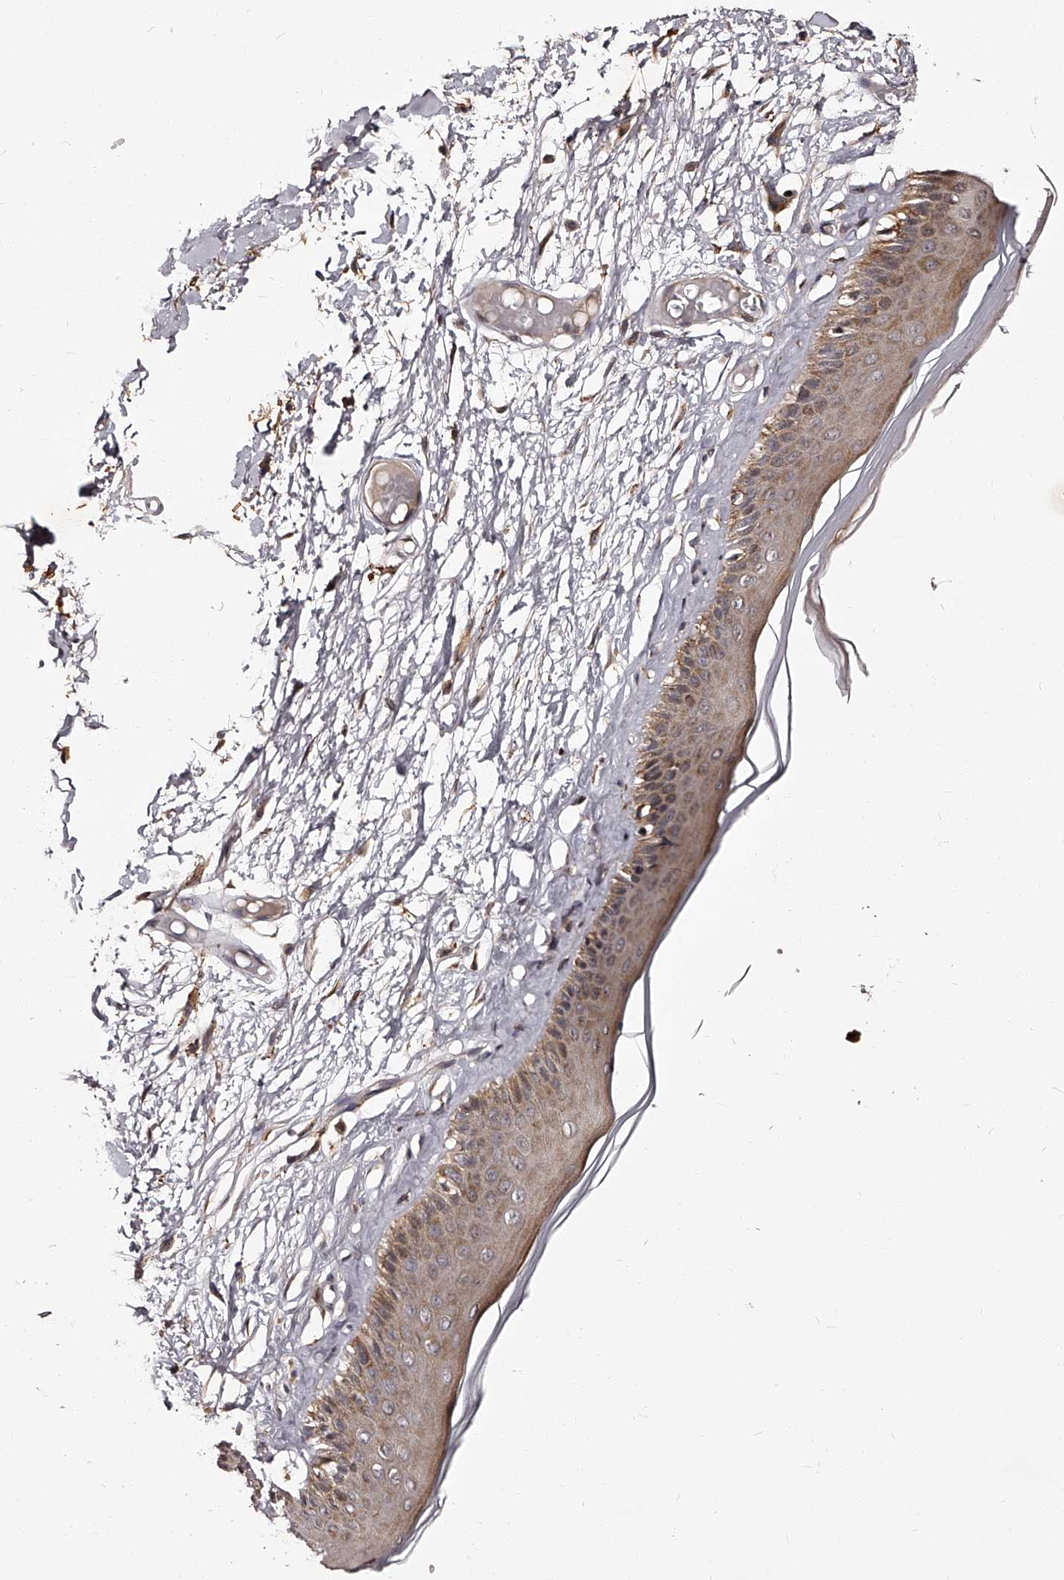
{"staining": {"intensity": "strong", "quantity": "25%-75%", "location": "cytoplasmic/membranous"}, "tissue": "skin", "cell_type": "Epidermal cells", "image_type": "normal", "snomed": [{"axis": "morphology", "description": "Normal tissue, NOS"}, {"axis": "topography", "description": "Vulva"}], "caption": "Protein staining displays strong cytoplasmic/membranous staining in about 25%-75% of epidermal cells in unremarkable skin. The staining was performed using DAB (3,3'-diaminobenzidine), with brown indicating positive protein expression. Nuclei are stained blue with hematoxylin.", "gene": "RSC1A1", "patient": {"sex": "female", "age": 73}}